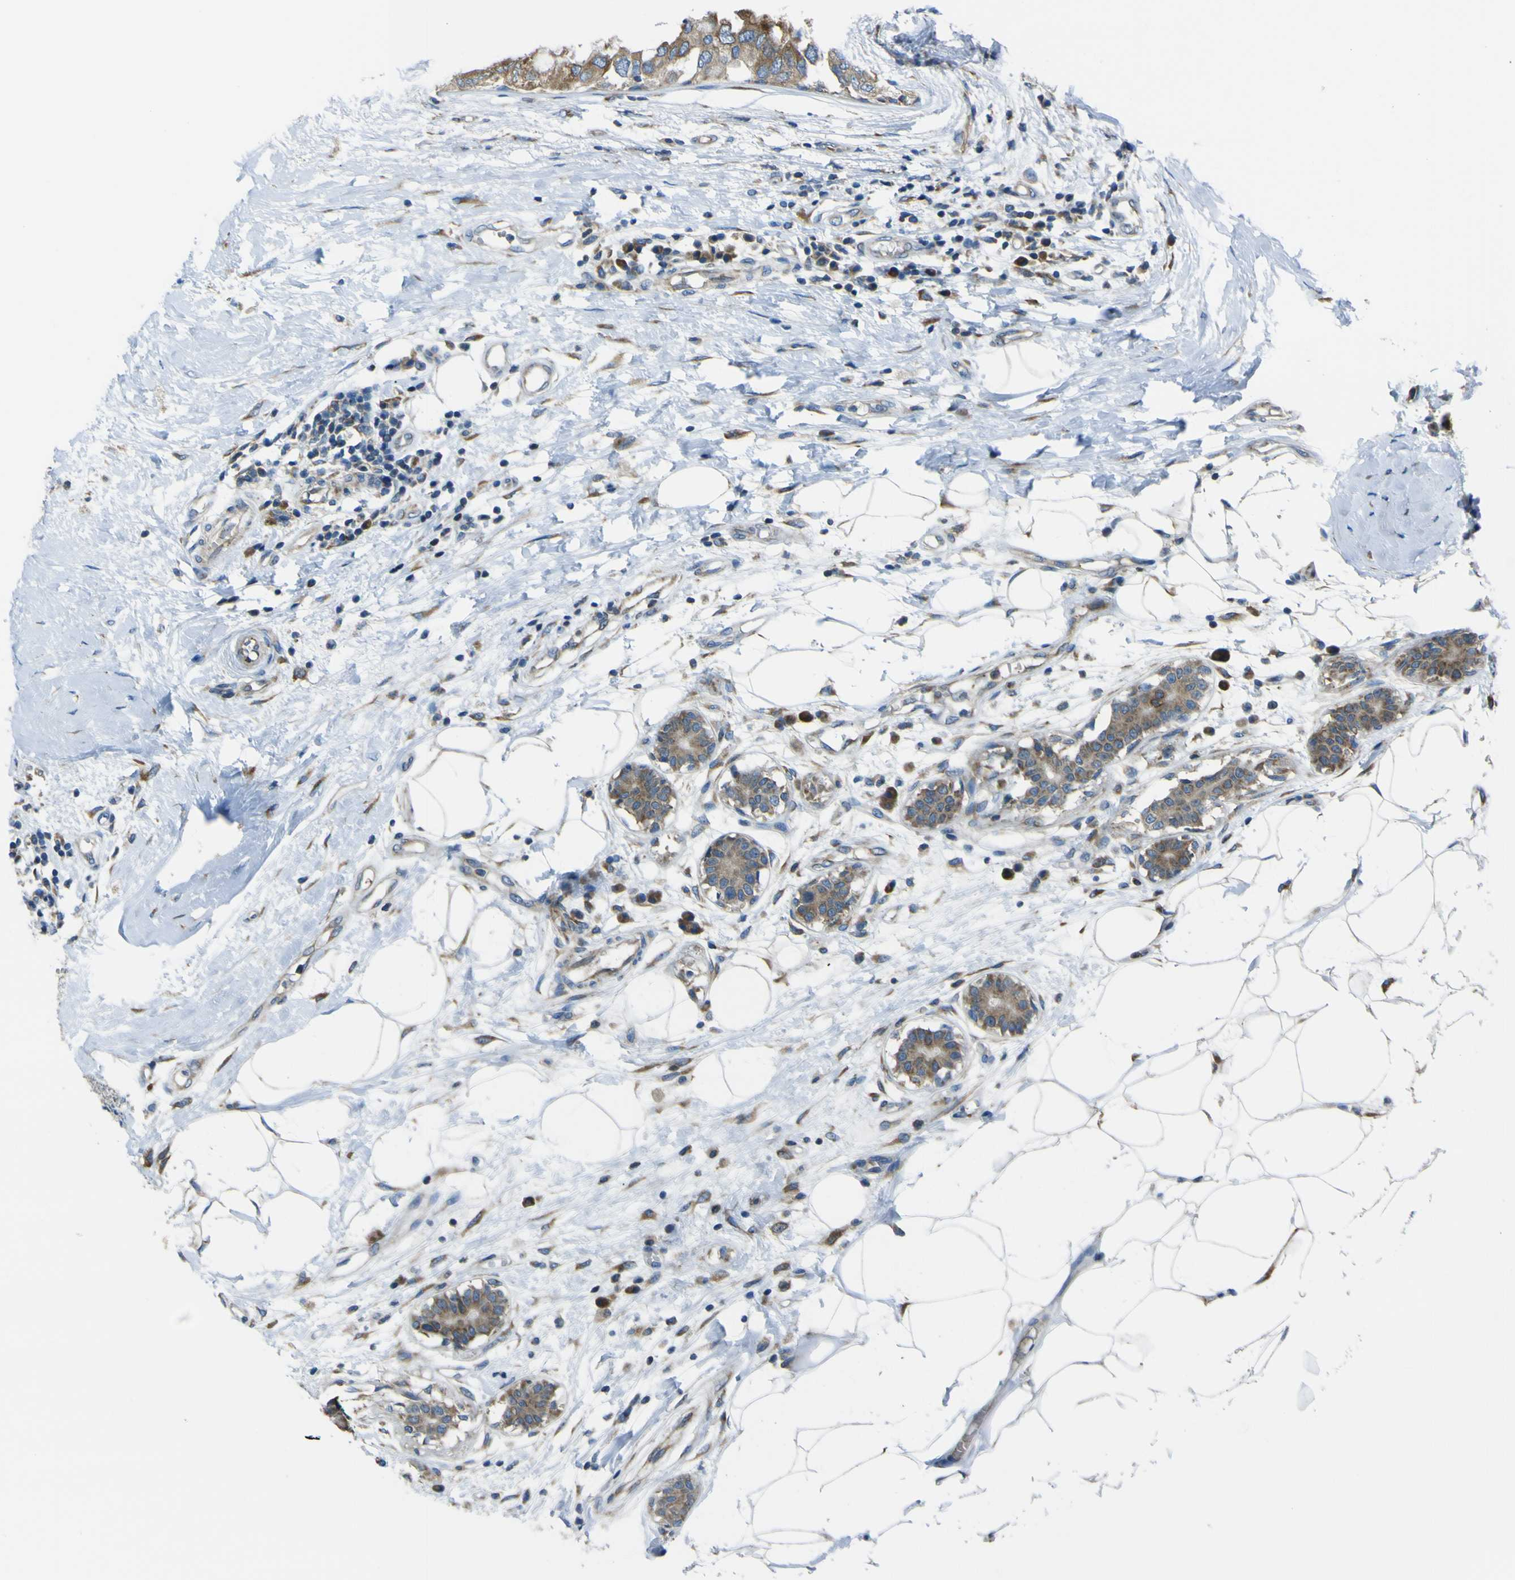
{"staining": {"intensity": "moderate", "quantity": ">75%", "location": "cytoplasmic/membranous"}, "tissue": "breast cancer", "cell_type": "Tumor cells", "image_type": "cancer", "snomed": [{"axis": "morphology", "description": "Duct carcinoma"}, {"axis": "topography", "description": "Breast"}], "caption": "Tumor cells display moderate cytoplasmic/membranous staining in about >75% of cells in breast cancer (invasive ductal carcinoma).", "gene": "STIM1", "patient": {"sex": "female", "age": 40}}